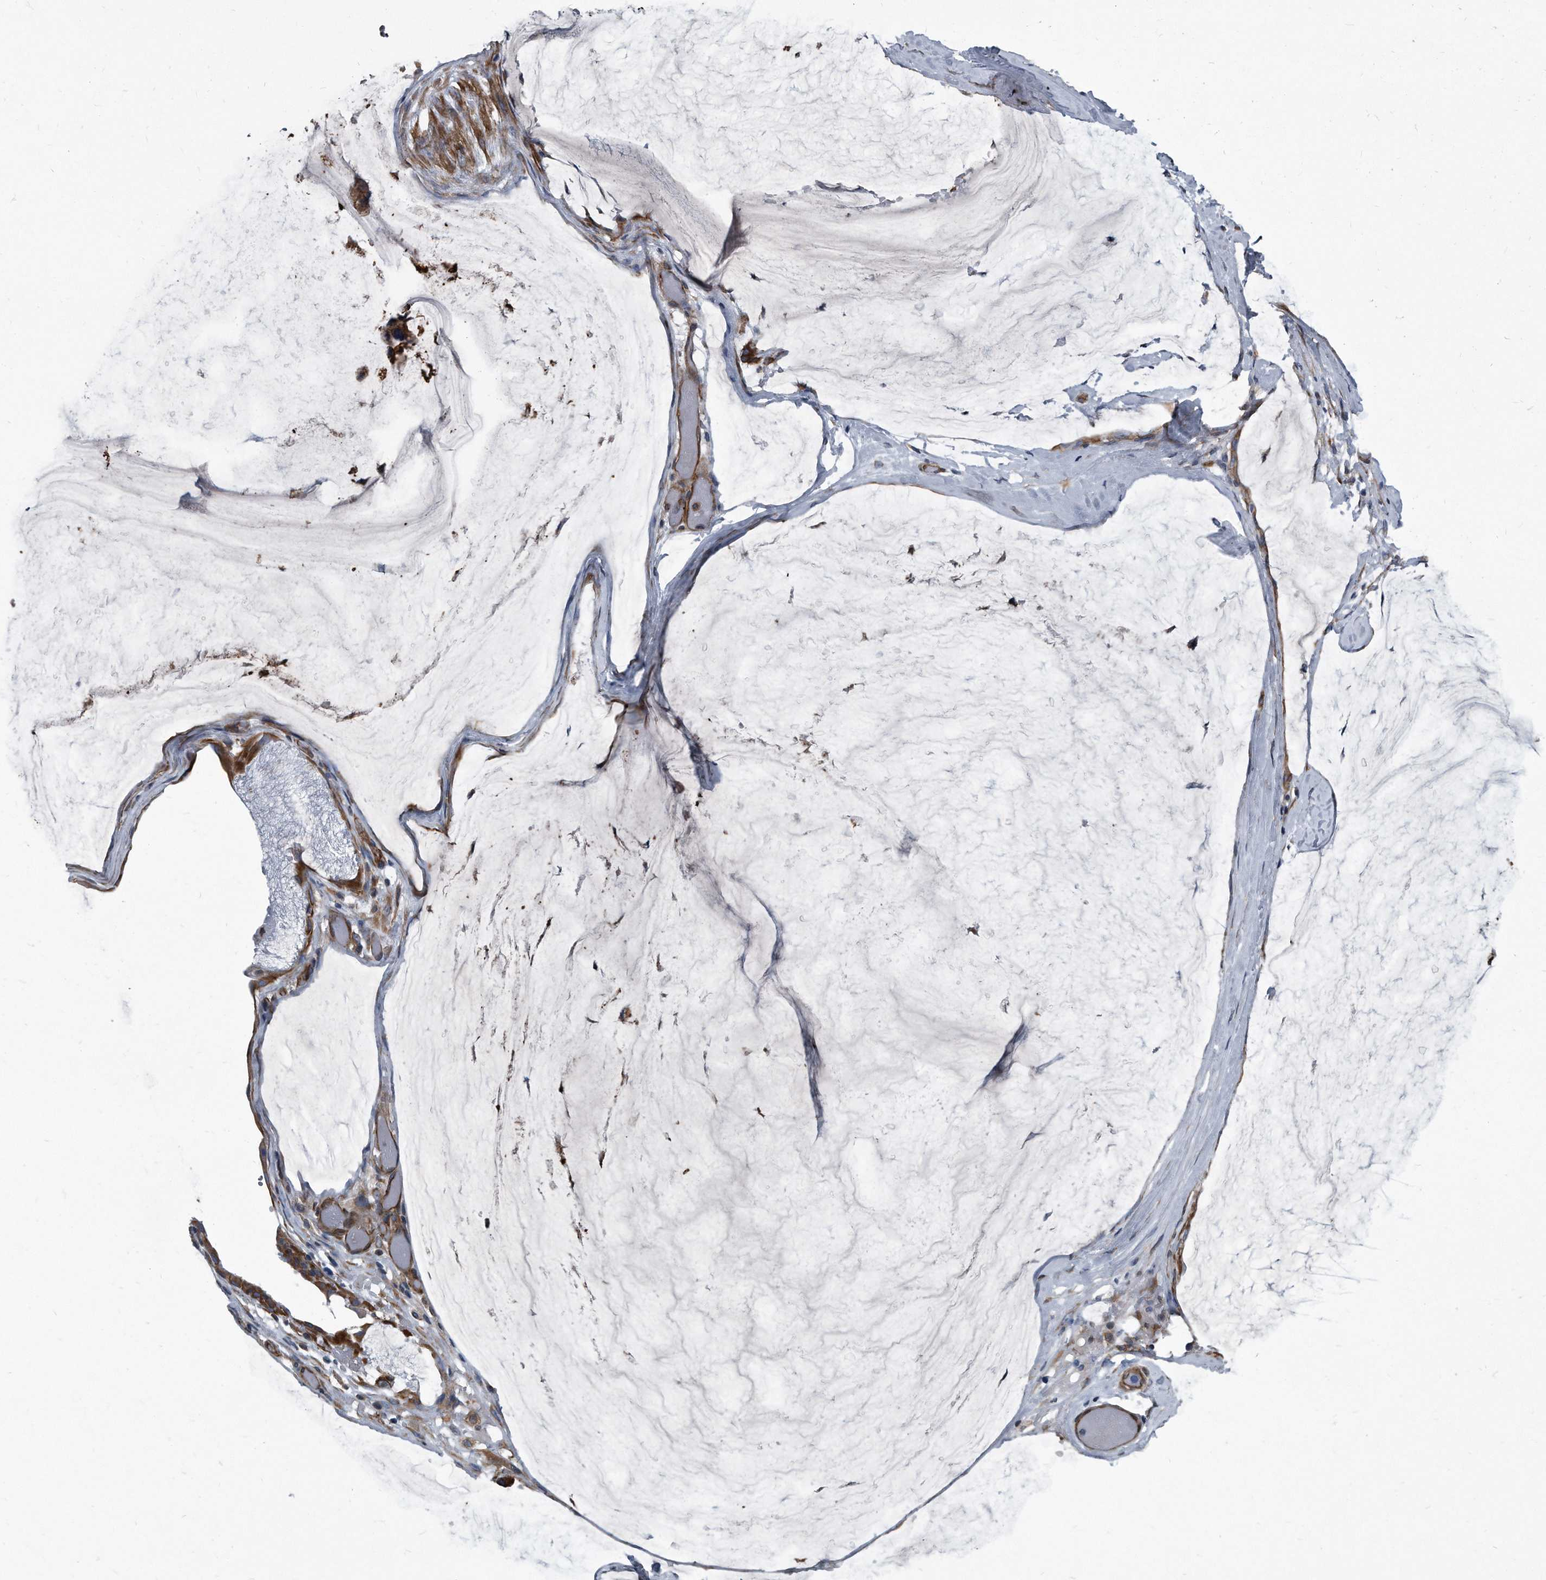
{"staining": {"intensity": "moderate", "quantity": ">75%", "location": "cytoplasmic/membranous"}, "tissue": "ovarian cancer", "cell_type": "Tumor cells", "image_type": "cancer", "snomed": [{"axis": "morphology", "description": "Cystadenocarcinoma, mucinous, NOS"}, {"axis": "topography", "description": "Ovary"}], "caption": "A brown stain labels moderate cytoplasmic/membranous staining of a protein in human ovarian cancer tumor cells. (IHC, brightfield microscopy, high magnification).", "gene": "PLEC", "patient": {"sex": "female", "age": 39}}